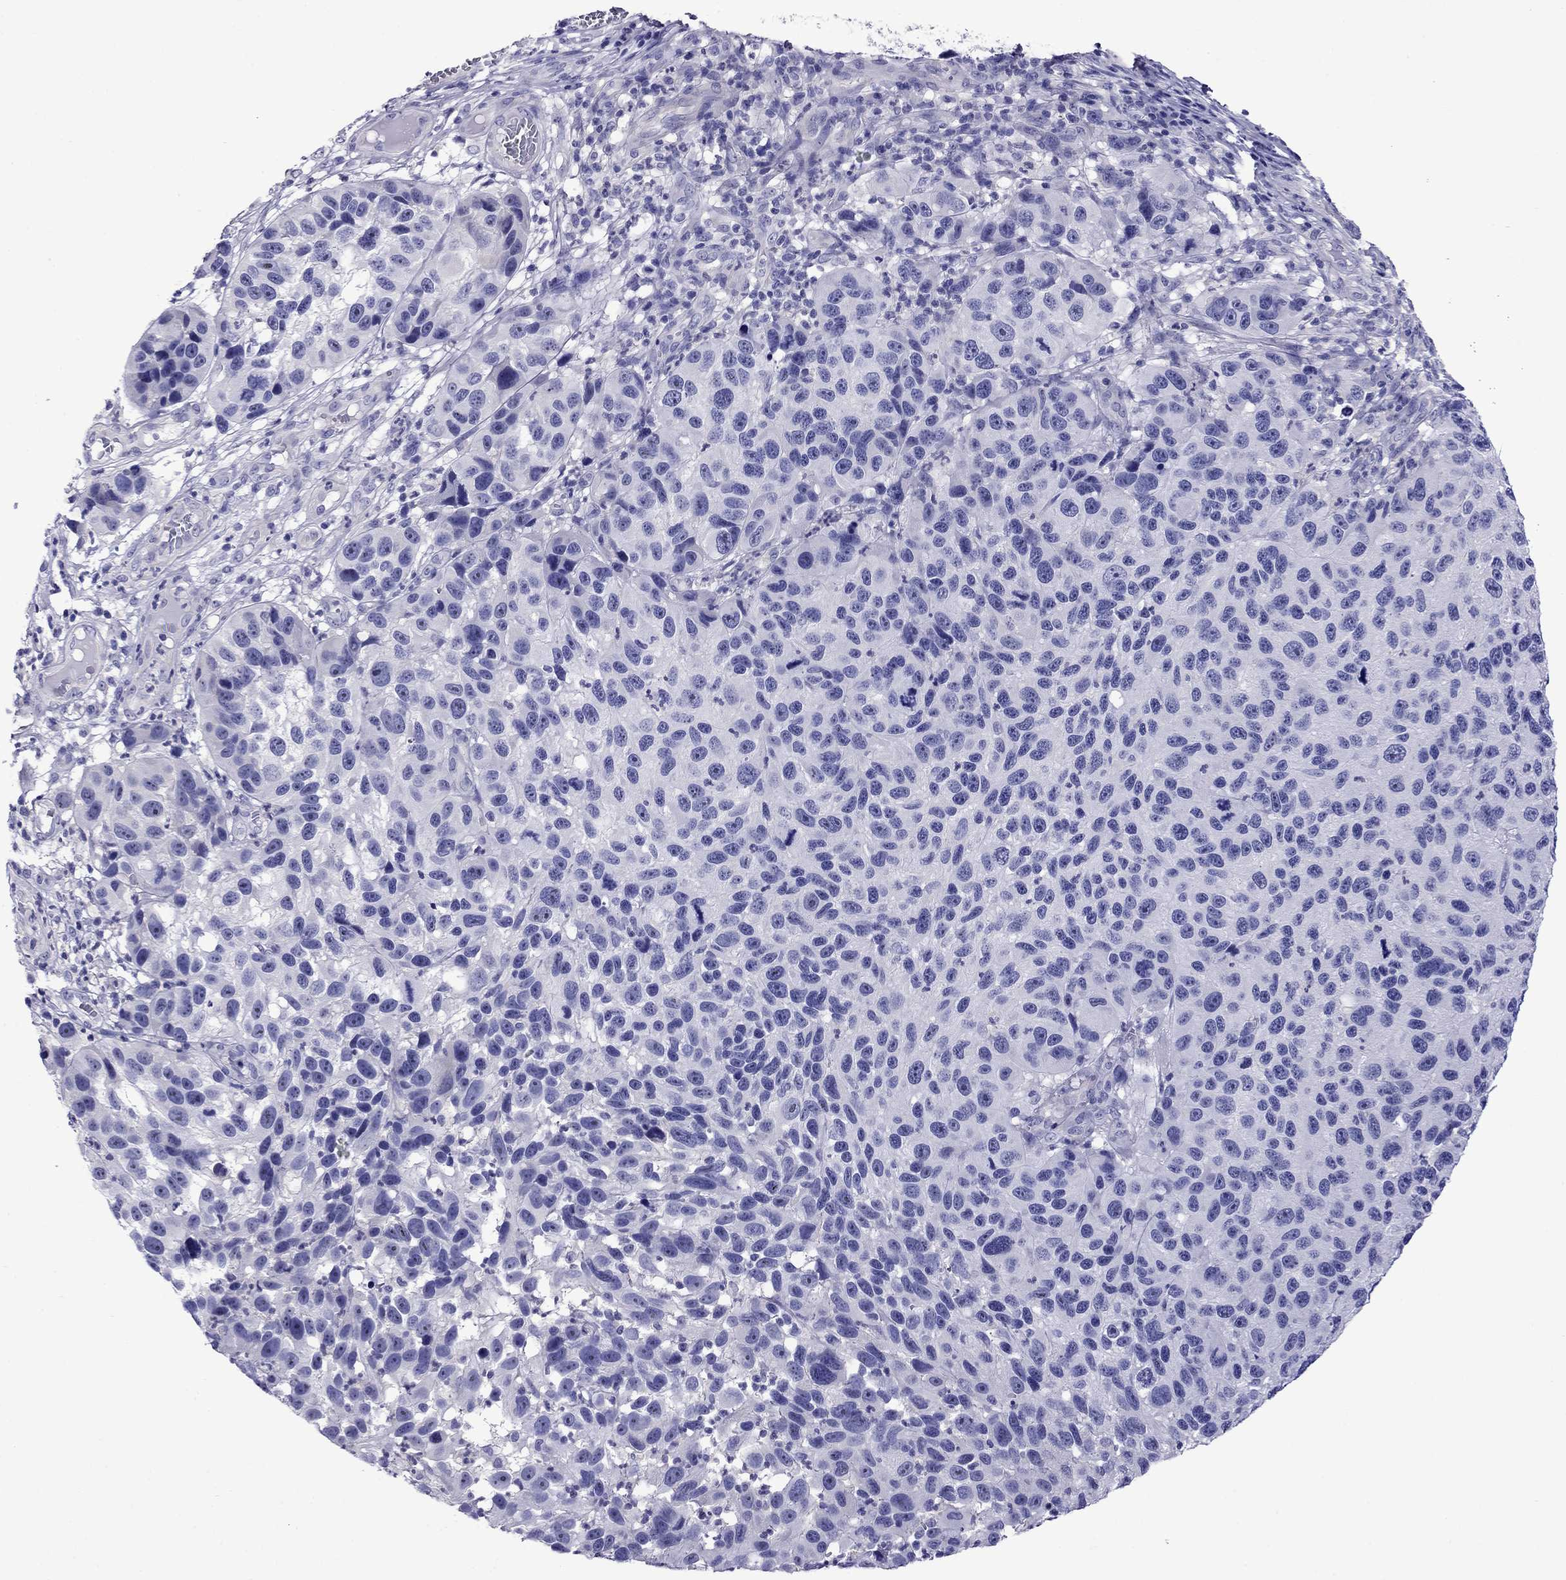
{"staining": {"intensity": "negative", "quantity": "none", "location": "none"}, "tissue": "melanoma", "cell_type": "Tumor cells", "image_type": "cancer", "snomed": [{"axis": "morphology", "description": "Malignant melanoma, NOS"}, {"axis": "topography", "description": "Skin"}], "caption": "A high-resolution photomicrograph shows immunohistochemistry staining of melanoma, which shows no significant staining in tumor cells. Brightfield microscopy of immunohistochemistry (IHC) stained with DAB (brown) and hematoxylin (blue), captured at high magnification.", "gene": "SCG2", "patient": {"sex": "male", "age": 53}}